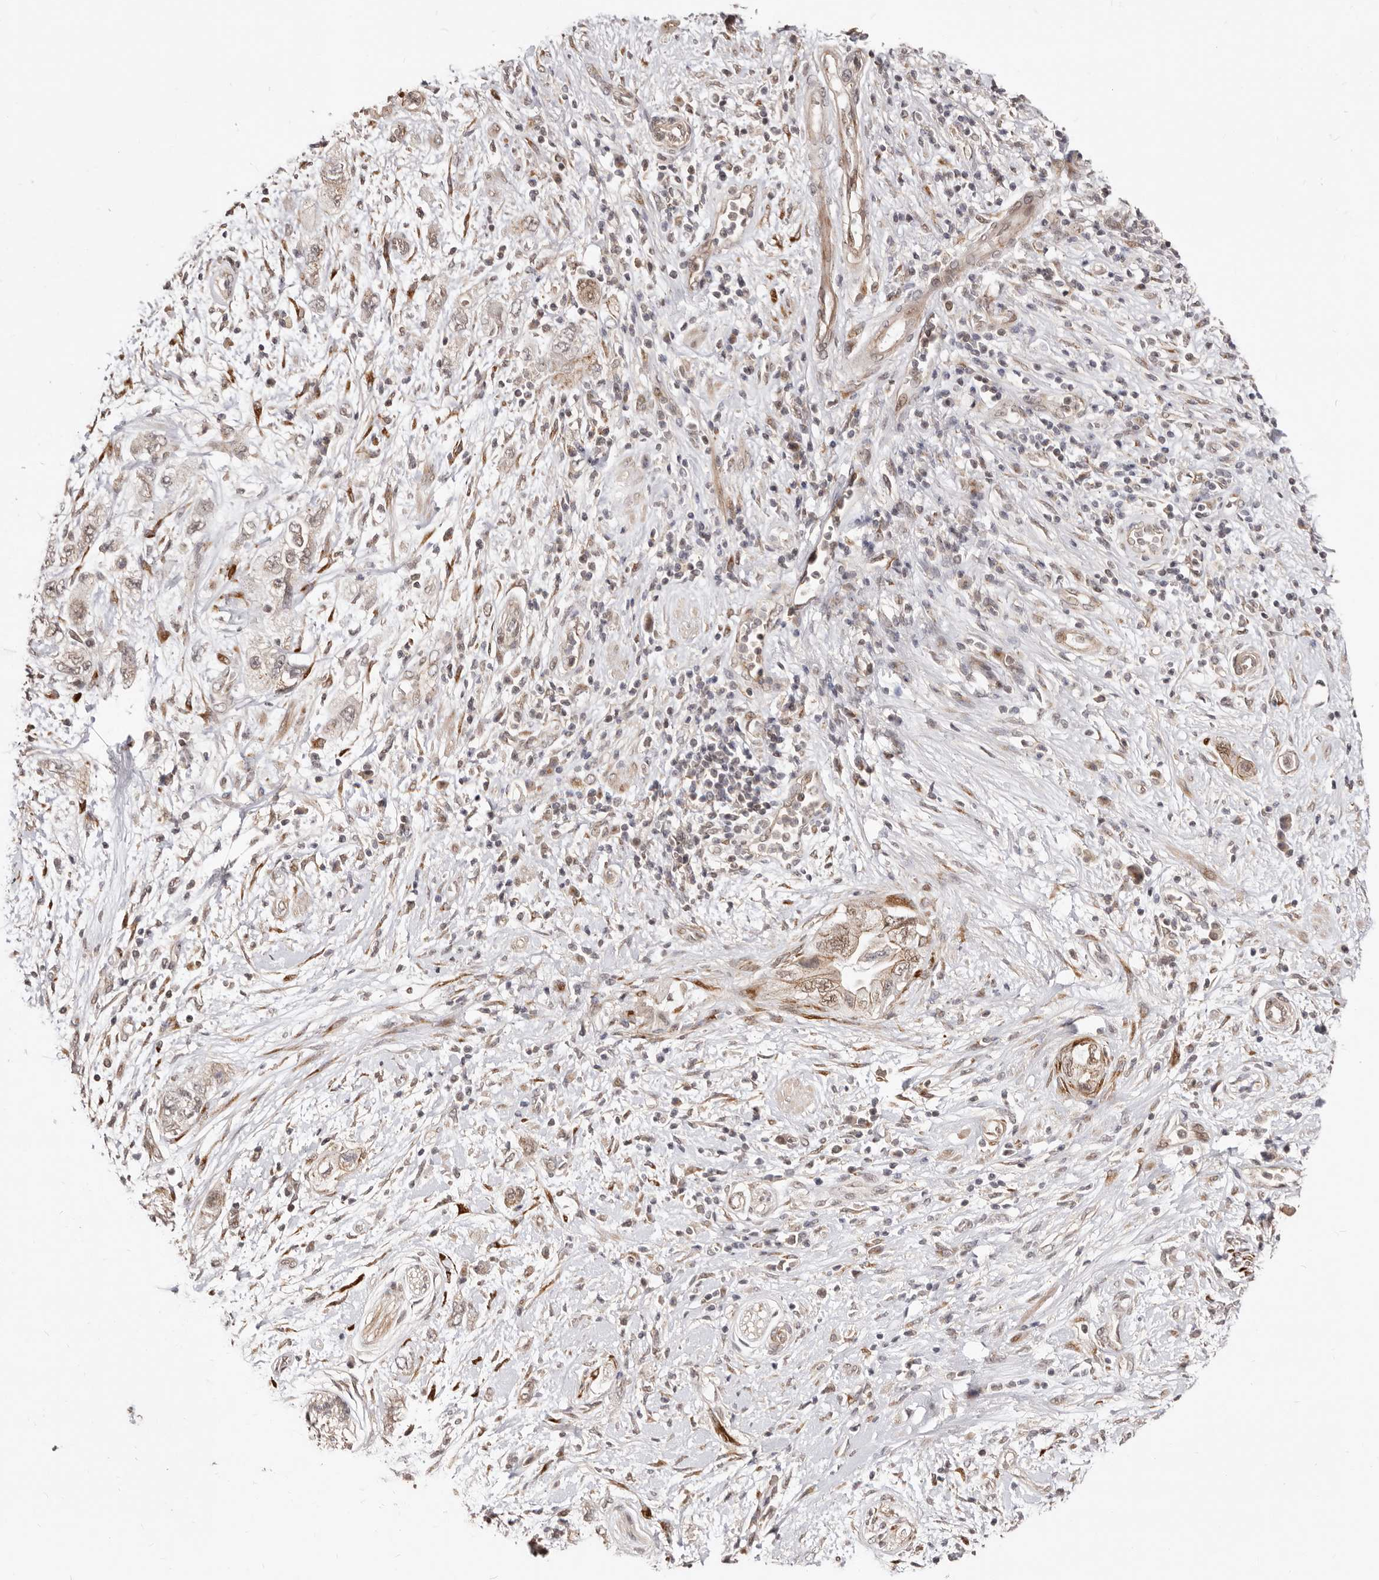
{"staining": {"intensity": "moderate", "quantity": "<25%", "location": "nuclear"}, "tissue": "pancreatic cancer", "cell_type": "Tumor cells", "image_type": "cancer", "snomed": [{"axis": "morphology", "description": "Adenocarcinoma, NOS"}, {"axis": "topography", "description": "Pancreas"}], "caption": "Protein positivity by immunohistochemistry demonstrates moderate nuclear positivity in about <25% of tumor cells in adenocarcinoma (pancreatic). (DAB IHC with brightfield microscopy, high magnification).", "gene": "SRCAP", "patient": {"sex": "female", "age": 73}}